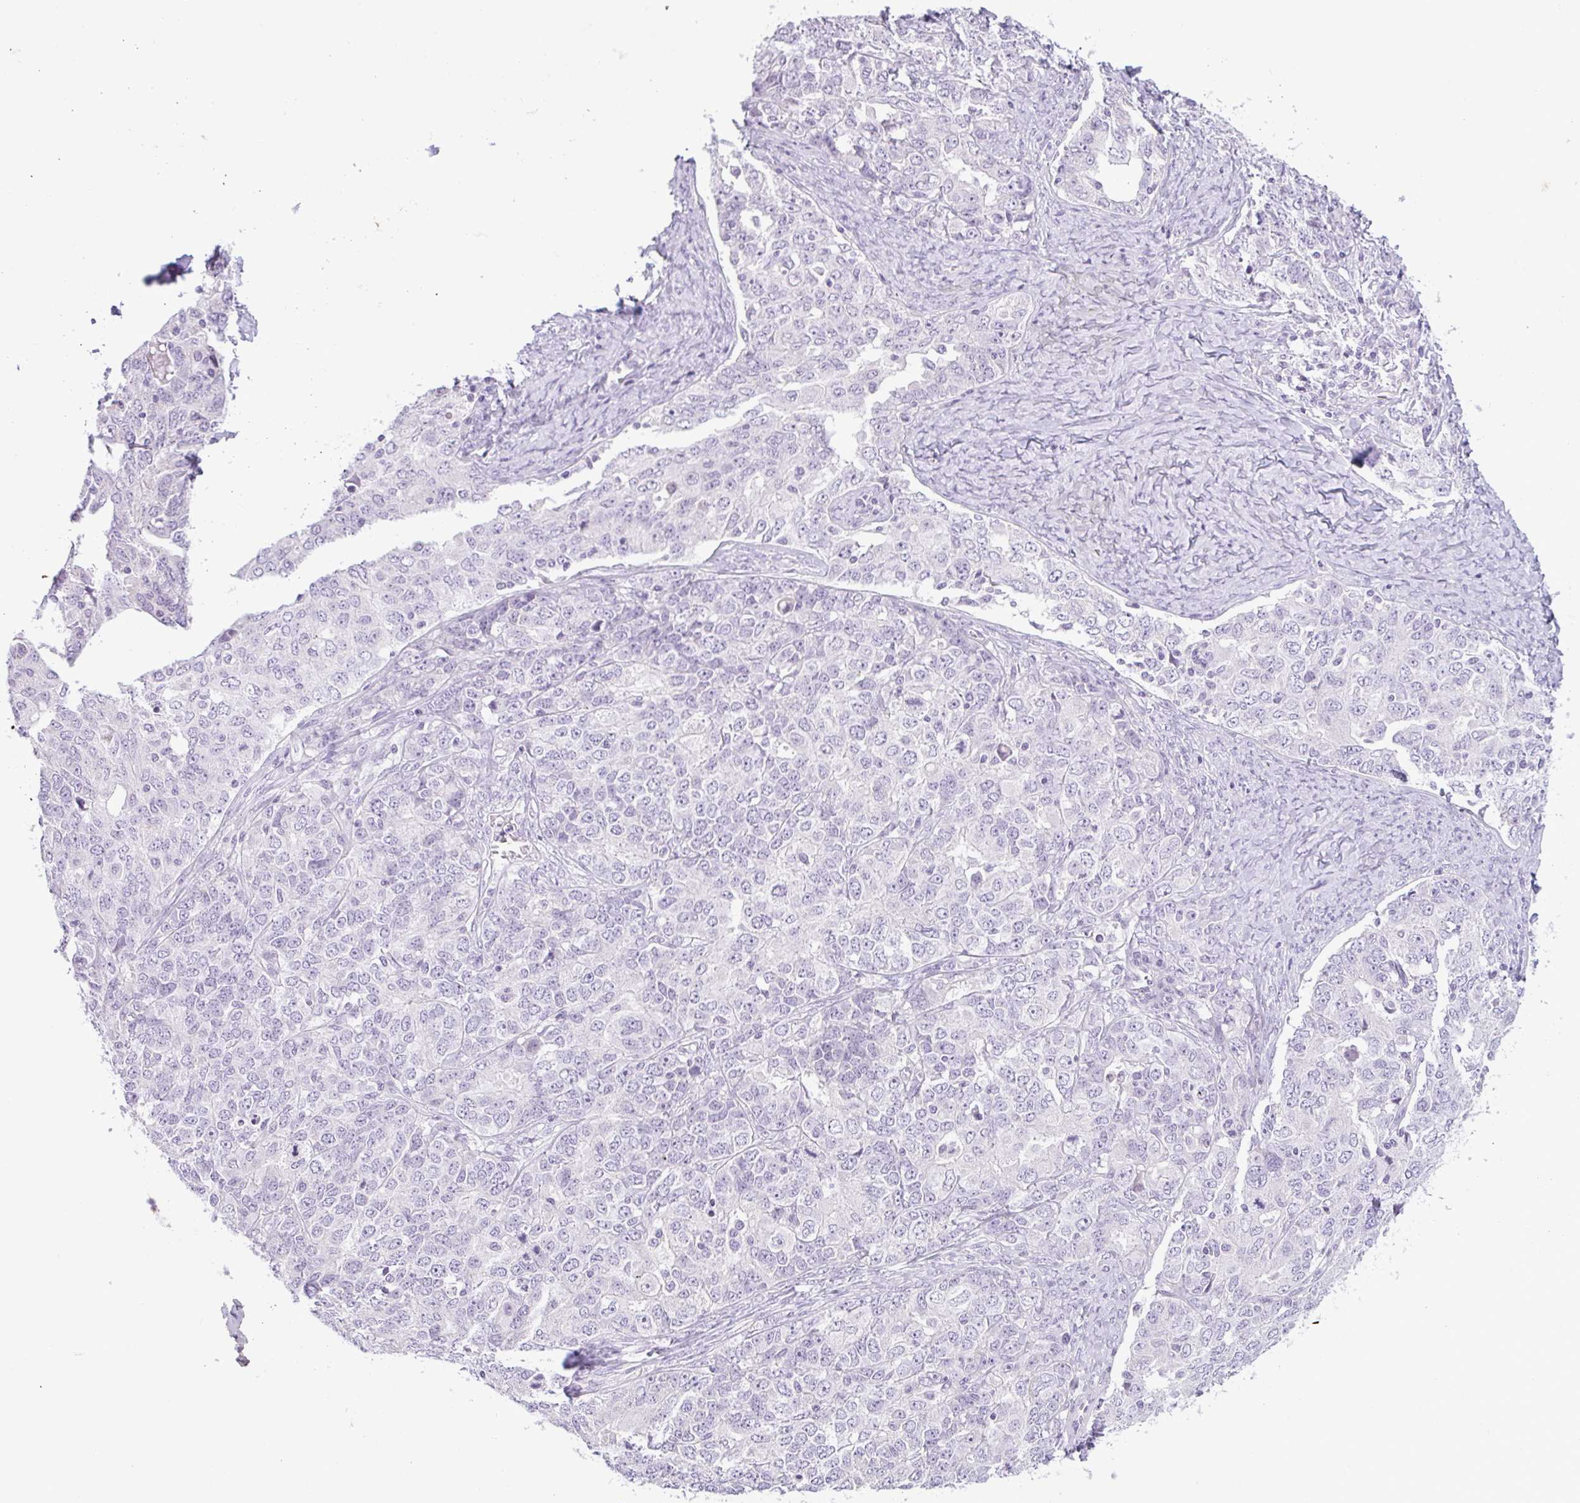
{"staining": {"intensity": "negative", "quantity": "none", "location": "none"}, "tissue": "ovarian cancer", "cell_type": "Tumor cells", "image_type": "cancer", "snomed": [{"axis": "morphology", "description": "Carcinoma, endometroid"}, {"axis": "topography", "description": "Ovary"}], "caption": "A histopathology image of ovarian endometroid carcinoma stained for a protein displays no brown staining in tumor cells. (DAB immunohistochemistry visualized using brightfield microscopy, high magnification).", "gene": "CTSE", "patient": {"sex": "female", "age": 62}}